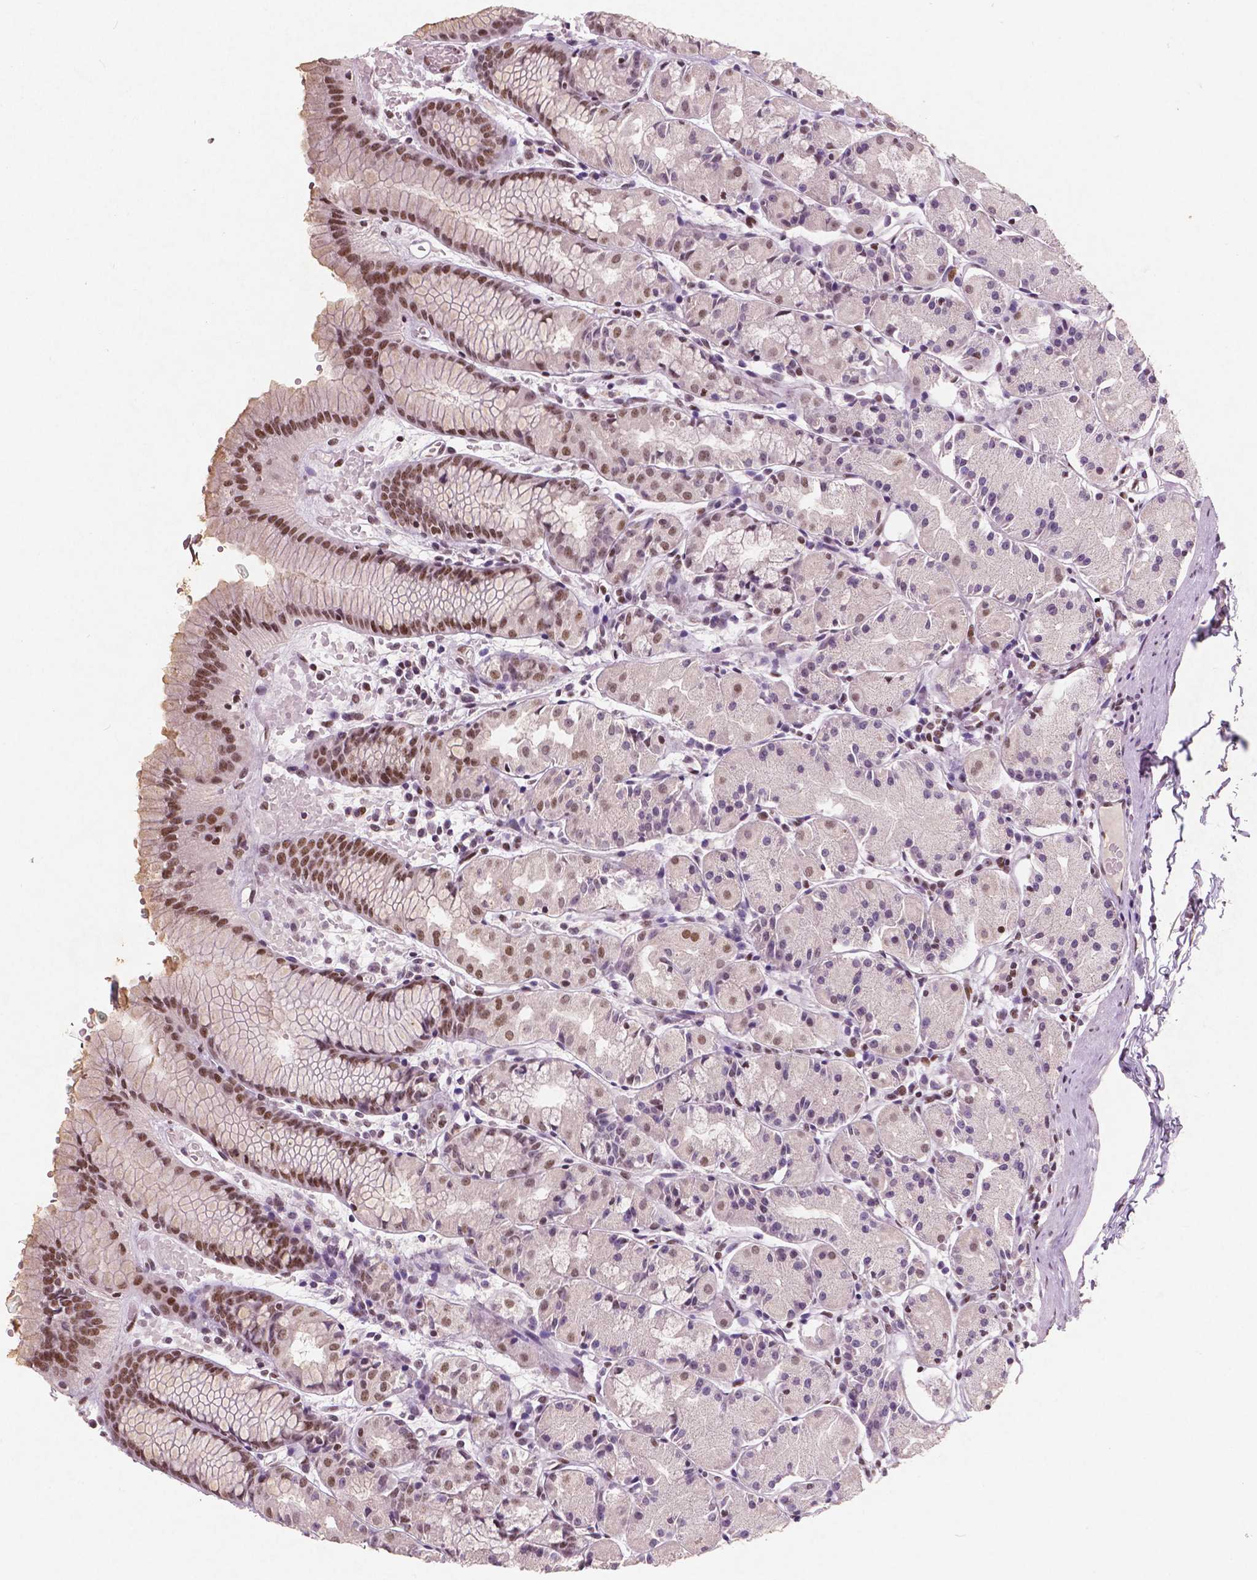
{"staining": {"intensity": "moderate", "quantity": "25%-75%", "location": "nuclear"}, "tissue": "stomach", "cell_type": "Glandular cells", "image_type": "normal", "snomed": [{"axis": "morphology", "description": "Normal tissue, NOS"}, {"axis": "topography", "description": "Stomach, upper"}], "caption": "Protein staining reveals moderate nuclear positivity in about 25%-75% of glandular cells in normal stomach. Using DAB (brown) and hematoxylin (blue) stains, captured at high magnification using brightfield microscopy.", "gene": "BRD4", "patient": {"sex": "male", "age": 47}}